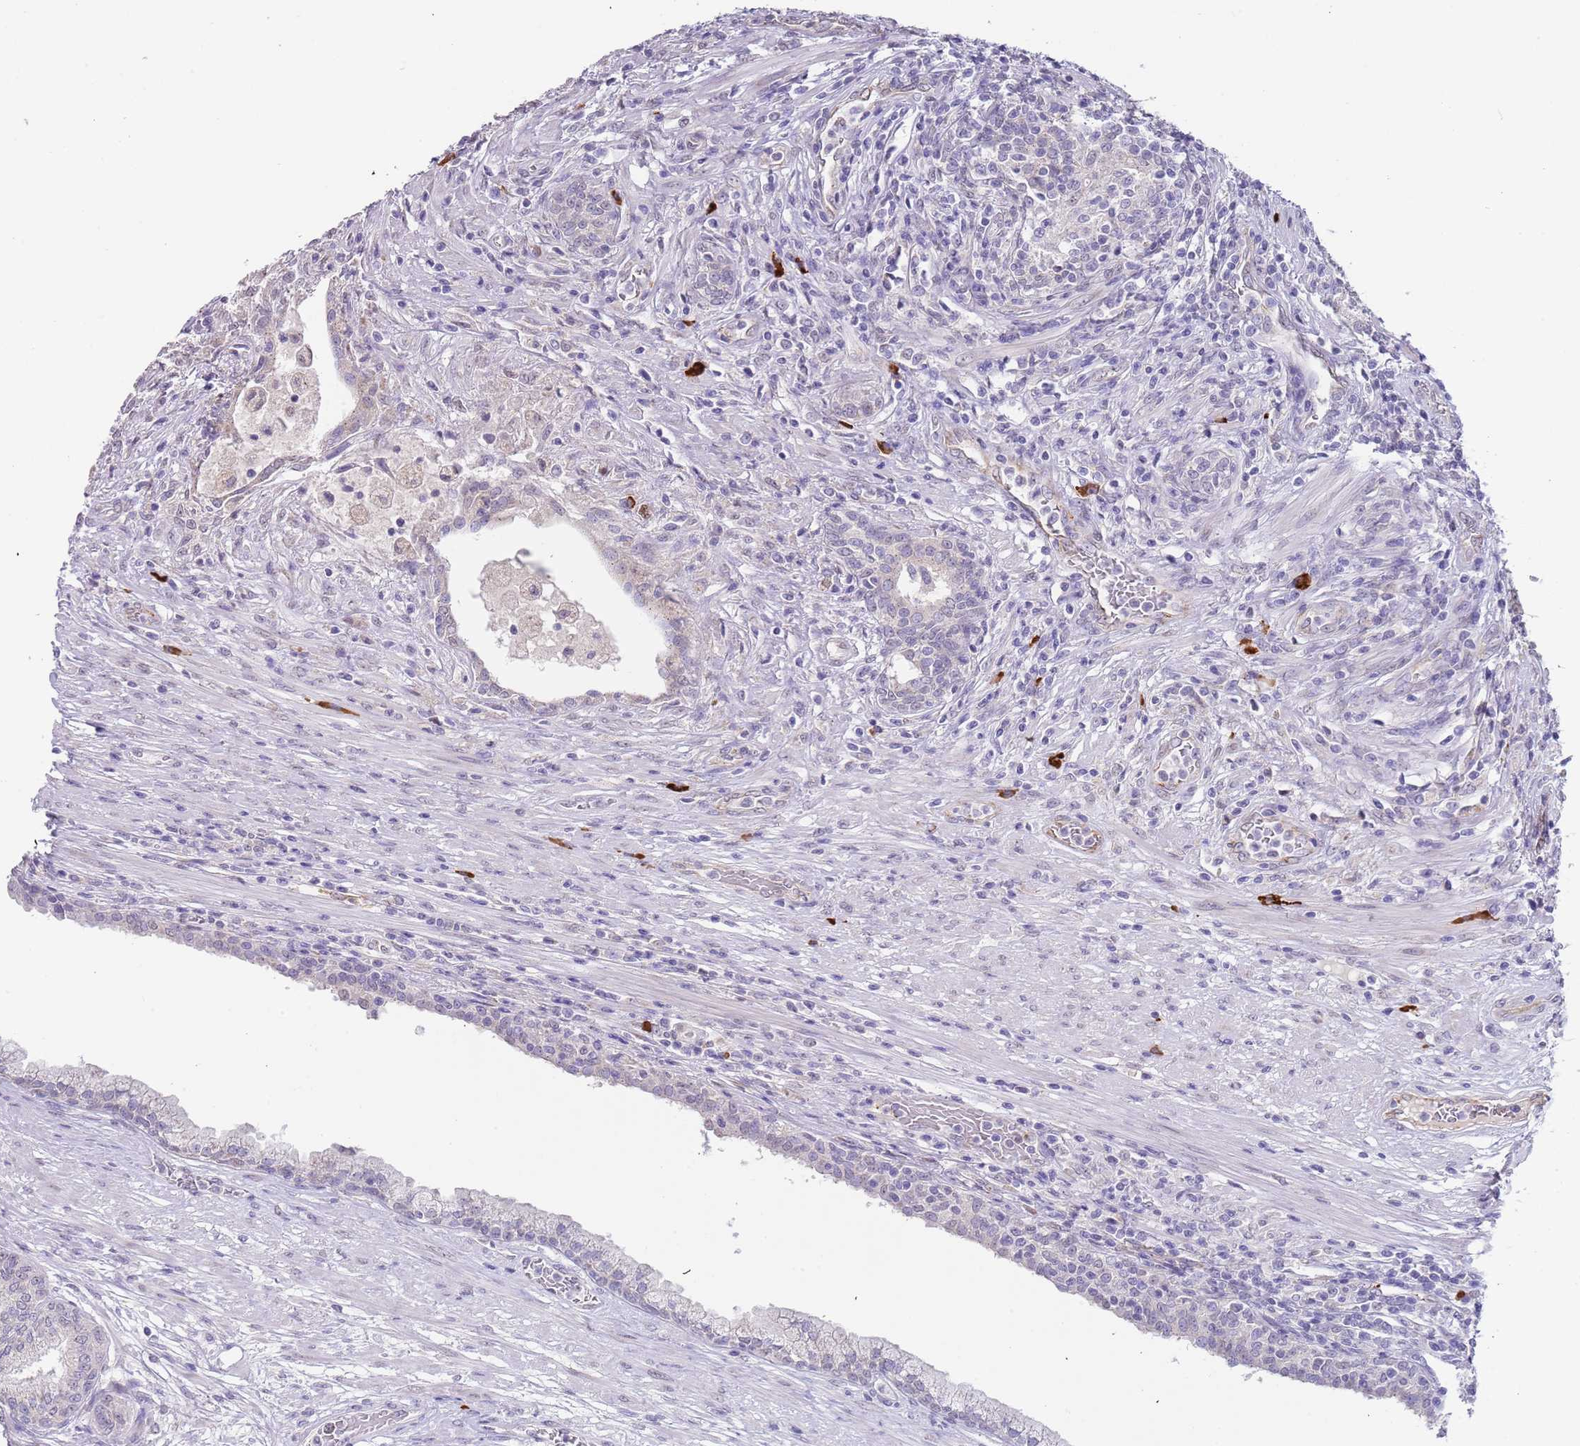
{"staining": {"intensity": "negative", "quantity": "none", "location": "none"}, "tissue": "prostate cancer", "cell_type": "Tumor cells", "image_type": "cancer", "snomed": [{"axis": "morphology", "description": "Adenocarcinoma, High grade"}, {"axis": "topography", "description": "Prostate"}], "caption": "Immunohistochemical staining of prostate cancer (adenocarcinoma (high-grade)) exhibits no significant expression in tumor cells. The staining is performed using DAB (3,3'-diaminobenzidine) brown chromogen with nuclei counter-stained in using hematoxylin.", "gene": "TNRC6C", "patient": {"sex": "male", "age": 67}}